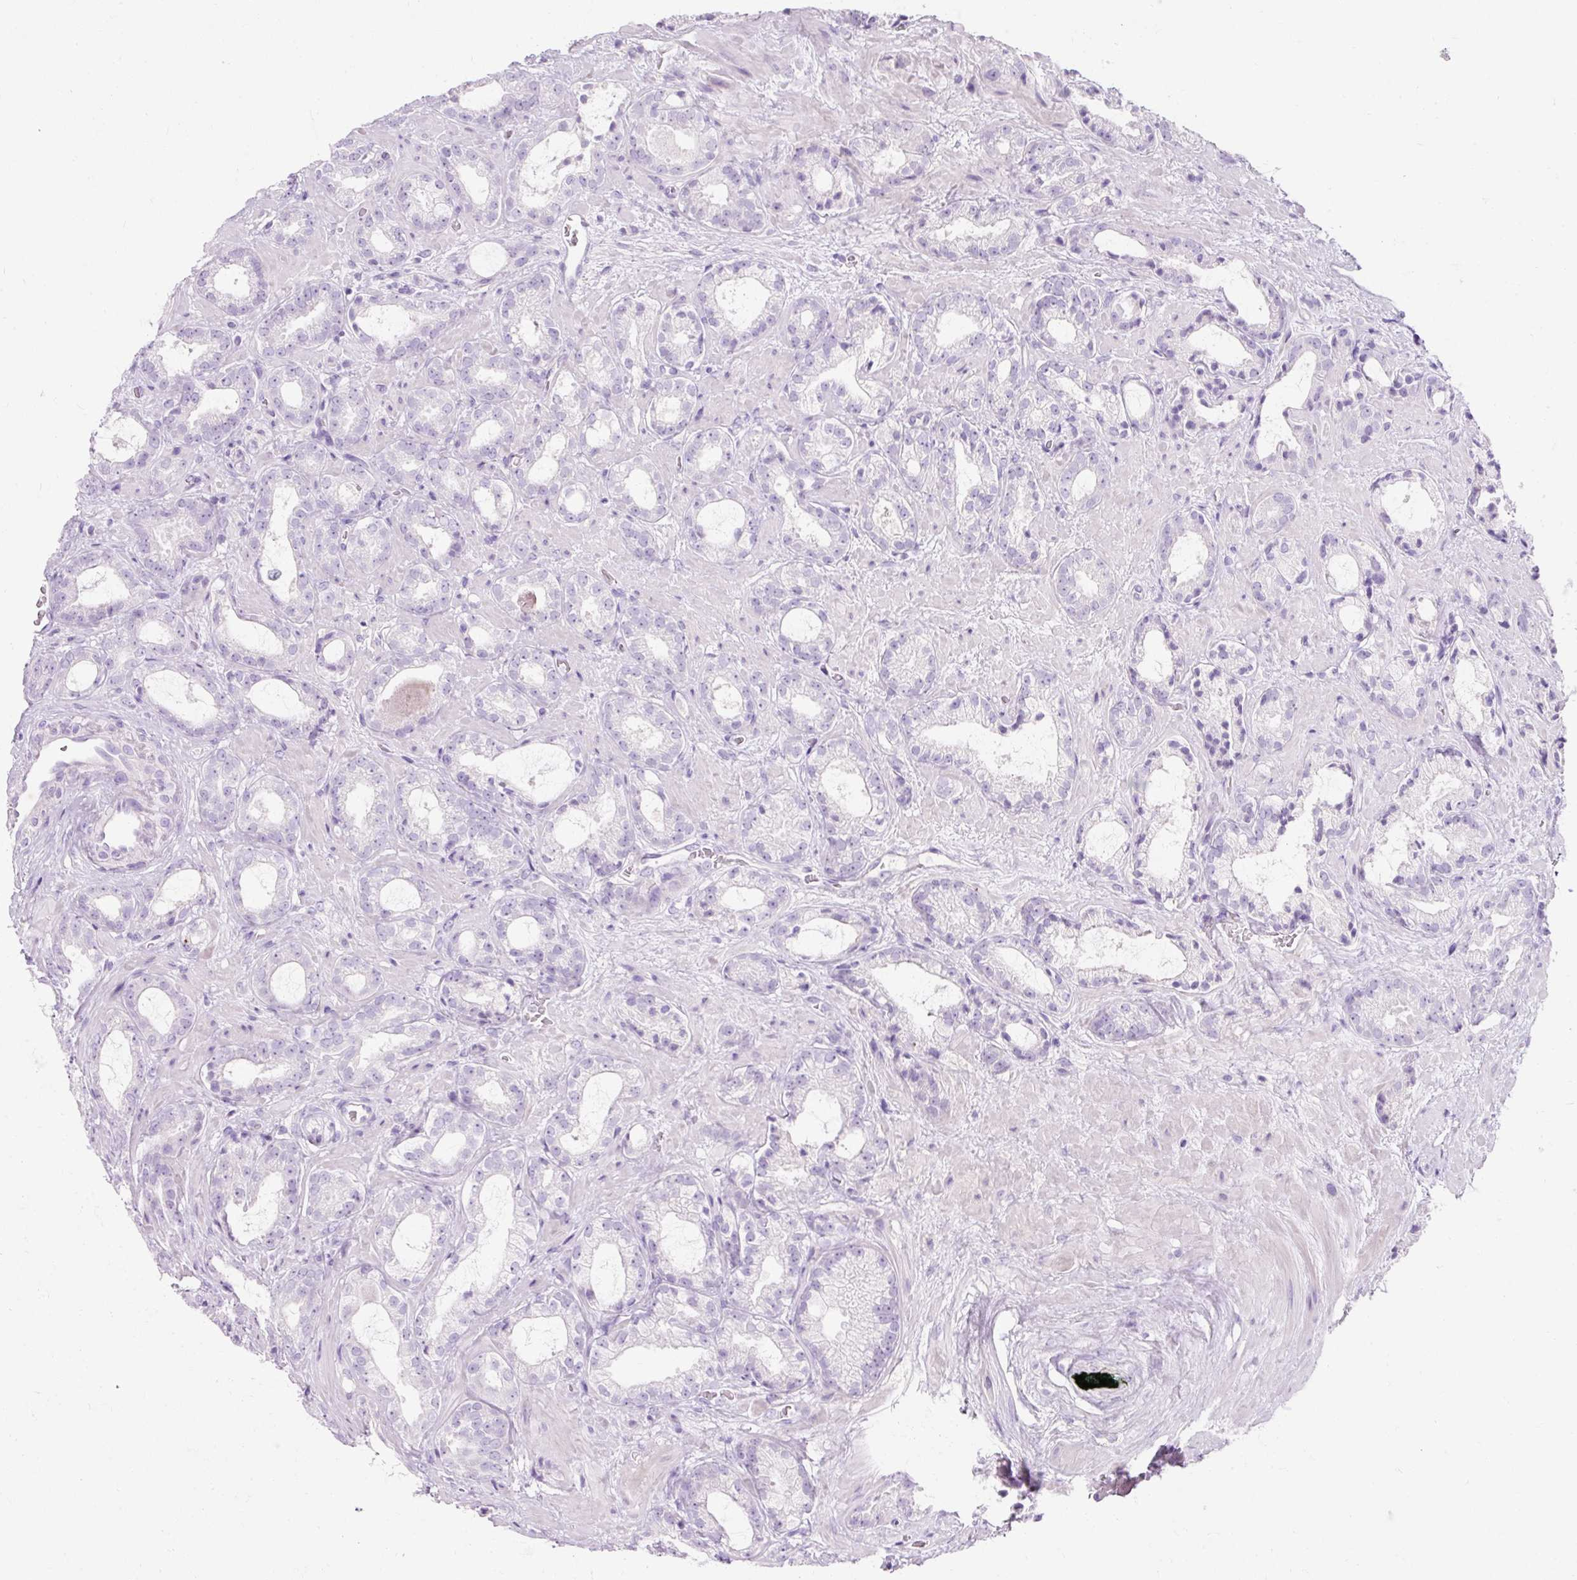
{"staining": {"intensity": "negative", "quantity": "none", "location": "none"}, "tissue": "prostate cancer", "cell_type": "Tumor cells", "image_type": "cancer", "snomed": [{"axis": "morphology", "description": "Adenocarcinoma, Low grade"}, {"axis": "topography", "description": "Prostate"}], "caption": "Prostate low-grade adenocarcinoma stained for a protein using IHC displays no positivity tumor cells.", "gene": "TMEM213", "patient": {"sex": "male", "age": 62}}